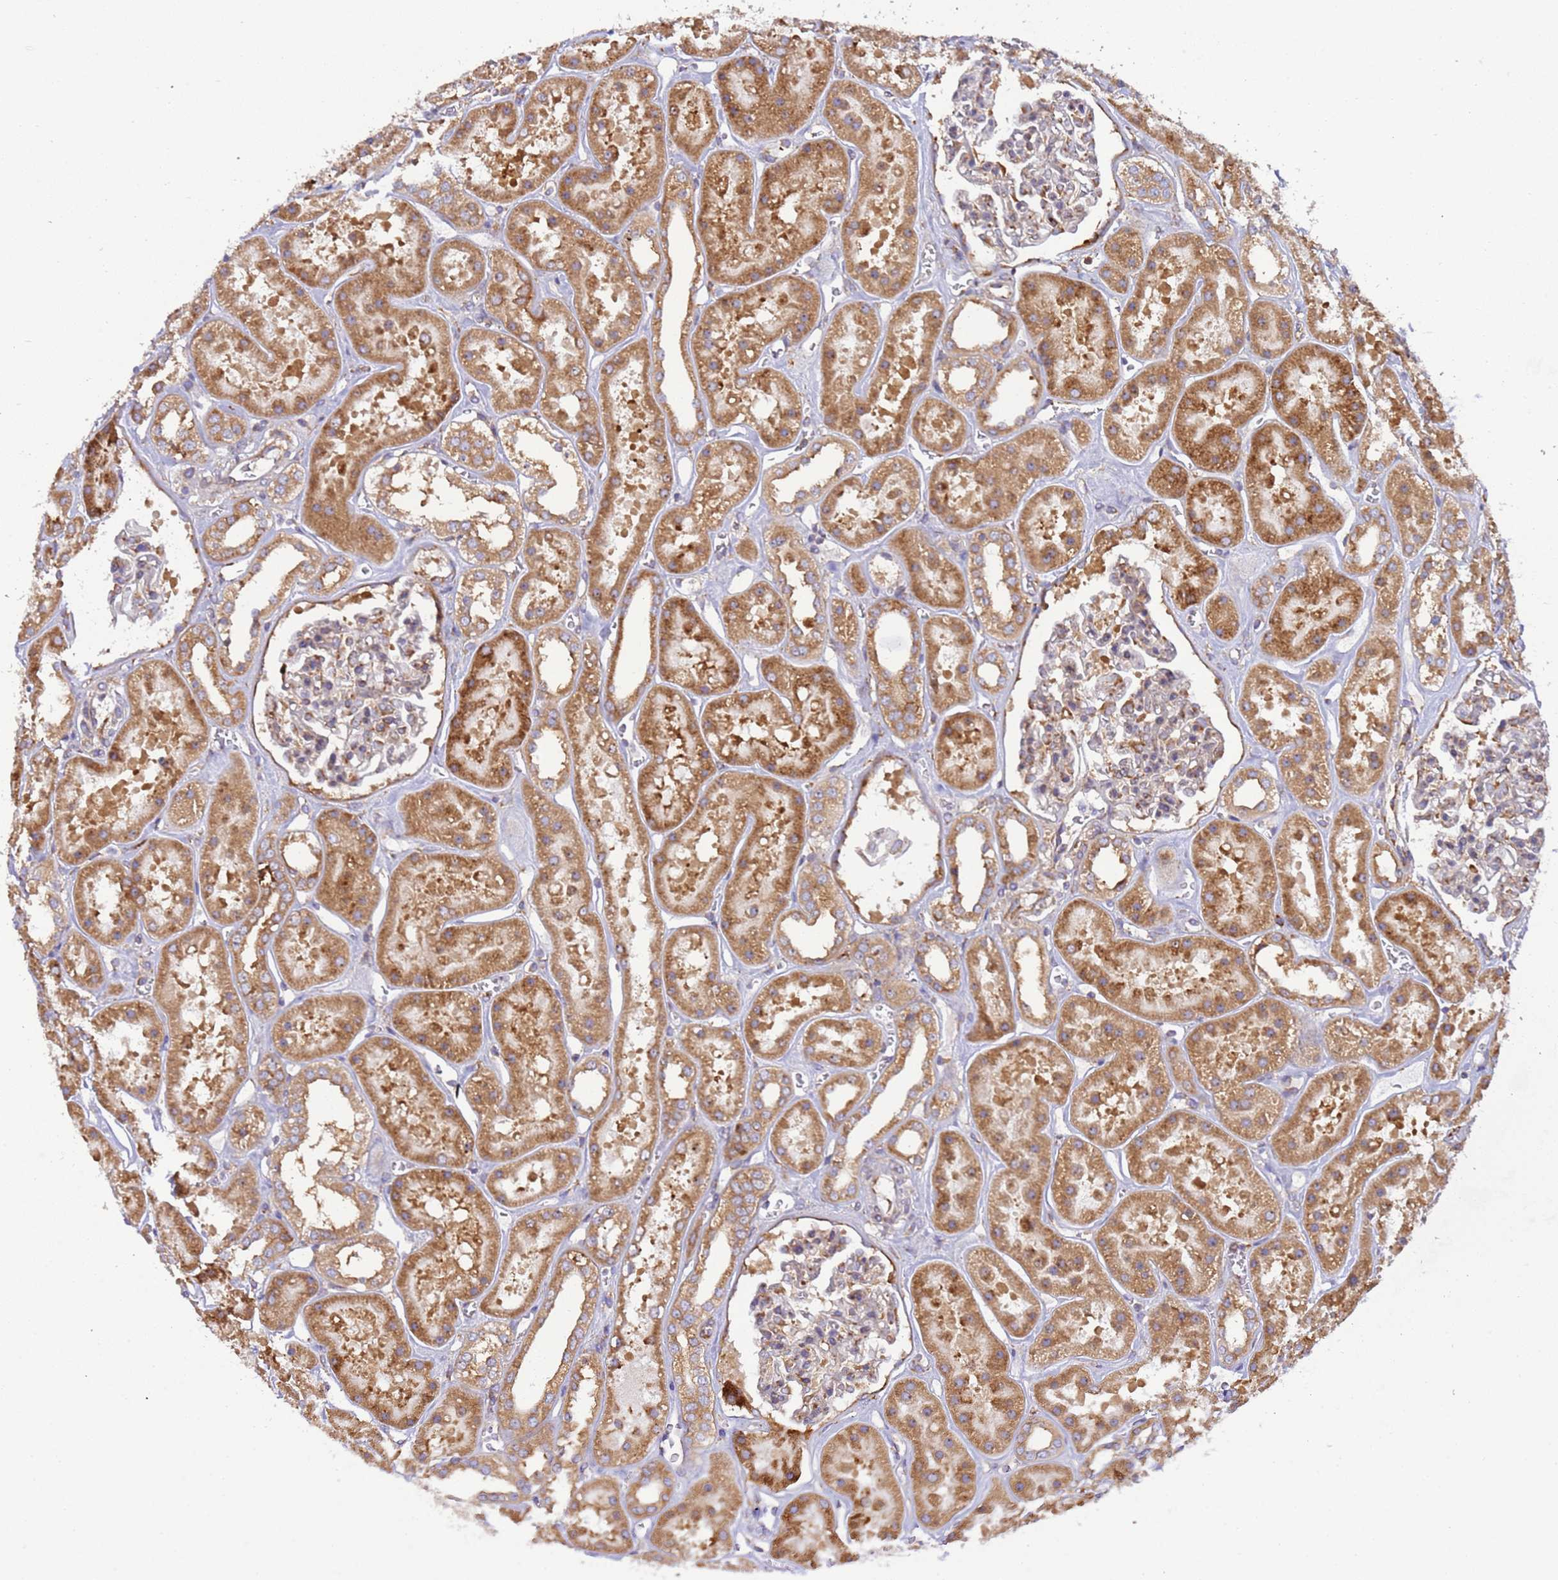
{"staining": {"intensity": "moderate", "quantity": "25%-75%", "location": "cytoplasmic/membranous"}, "tissue": "kidney", "cell_type": "Cells in glomeruli", "image_type": "normal", "snomed": [{"axis": "morphology", "description": "Normal tissue, NOS"}, {"axis": "topography", "description": "Kidney"}], "caption": "Cells in glomeruli show moderate cytoplasmic/membranous staining in about 25%-75% of cells in unremarkable kidney. The protein is shown in brown color, while the nuclei are stained blue.", "gene": "RPL36", "patient": {"sex": "female", "age": 41}}